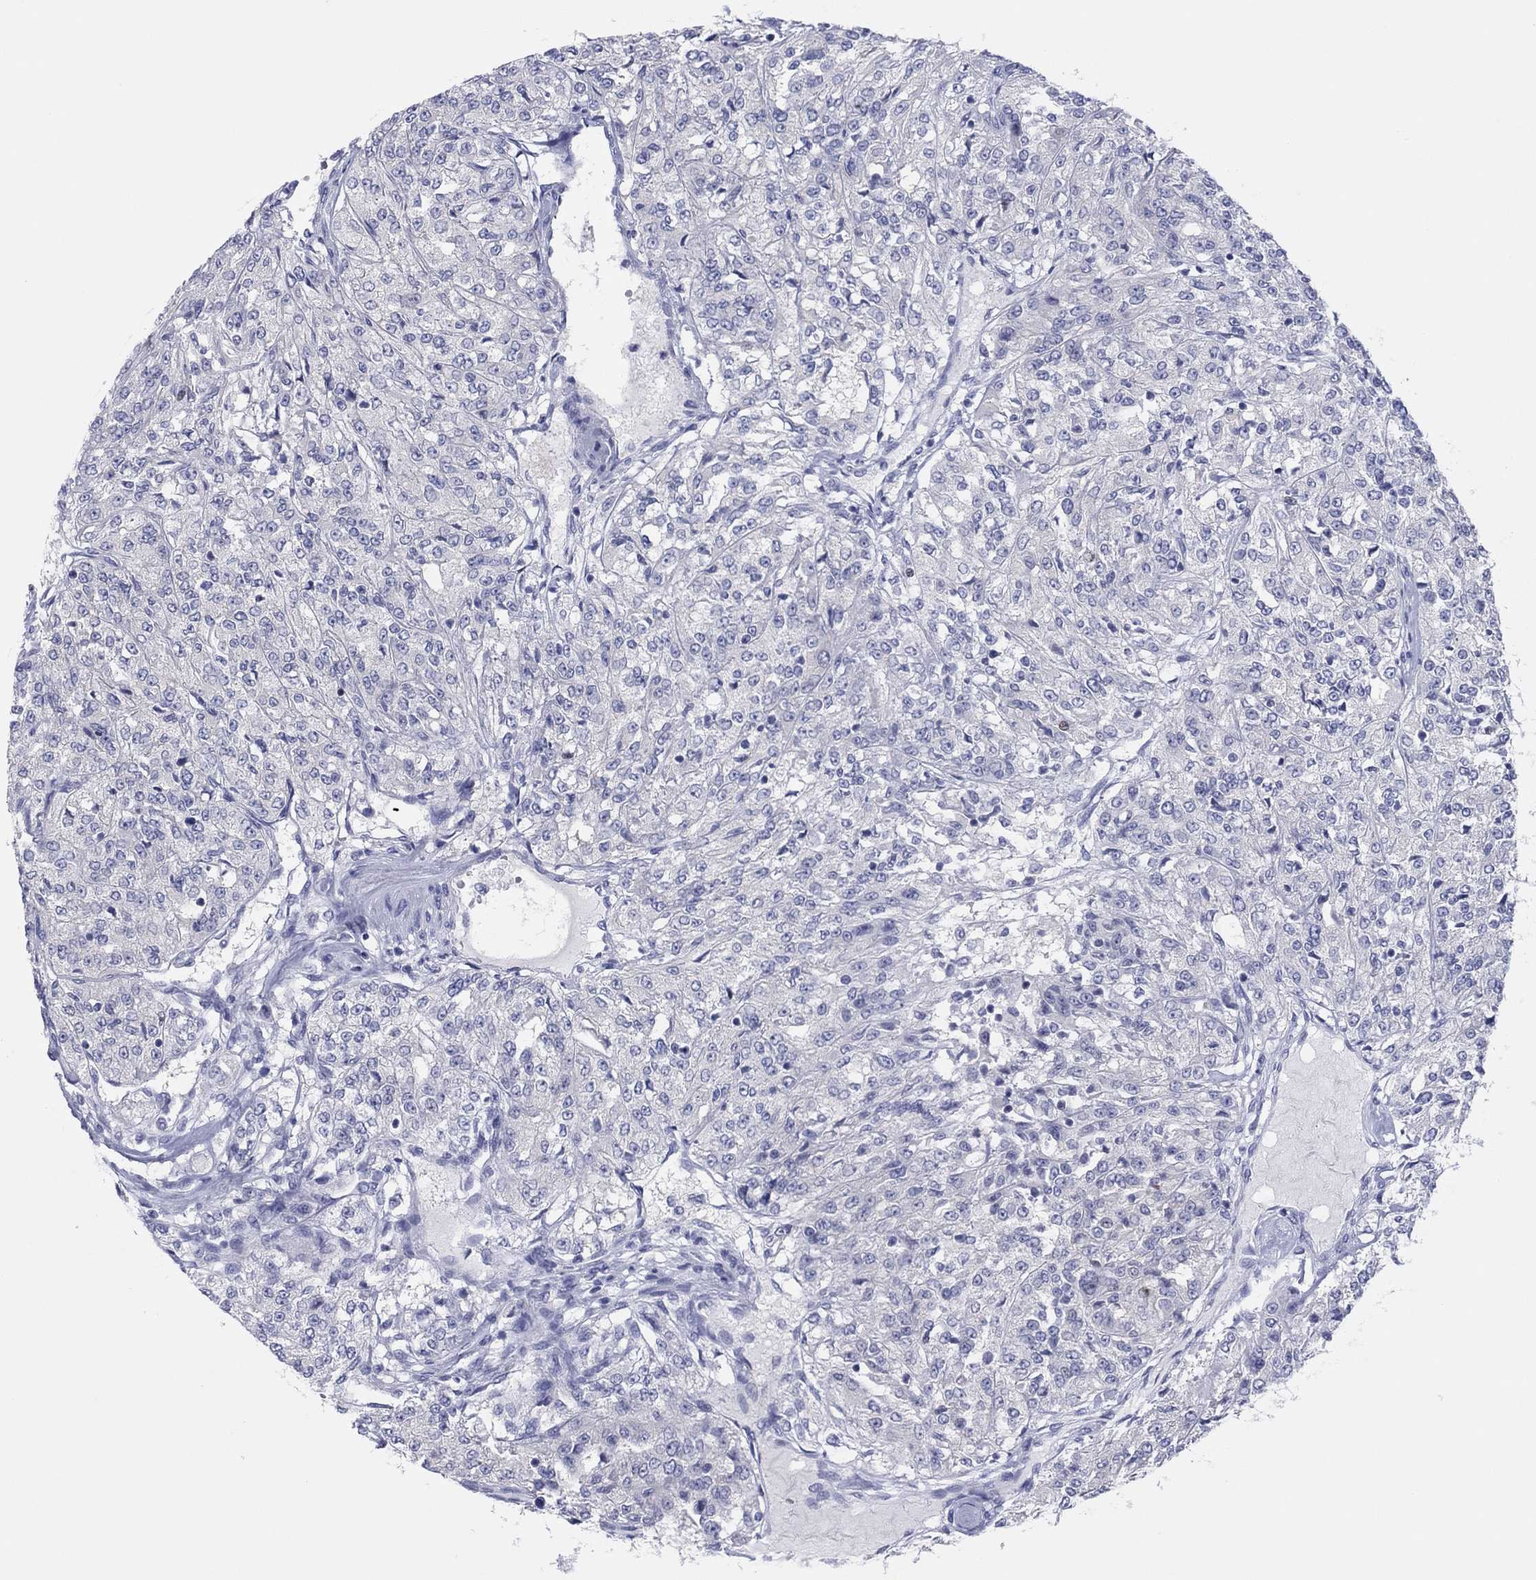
{"staining": {"intensity": "negative", "quantity": "none", "location": "none"}, "tissue": "renal cancer", "cell_type": "Tumor cells", "image_type": "cancer", "snomed": [{"axis": "morphology", "description": "Adenocarcinoma, NOS"}, {"axis": "topography", "description": "Kidney"}], "caption": "Tumor cells are negative for brown protein staining in renal adenocarcinoma.", "gene": "CPNE6", "patient": {"sex": "female", "age": 63}}